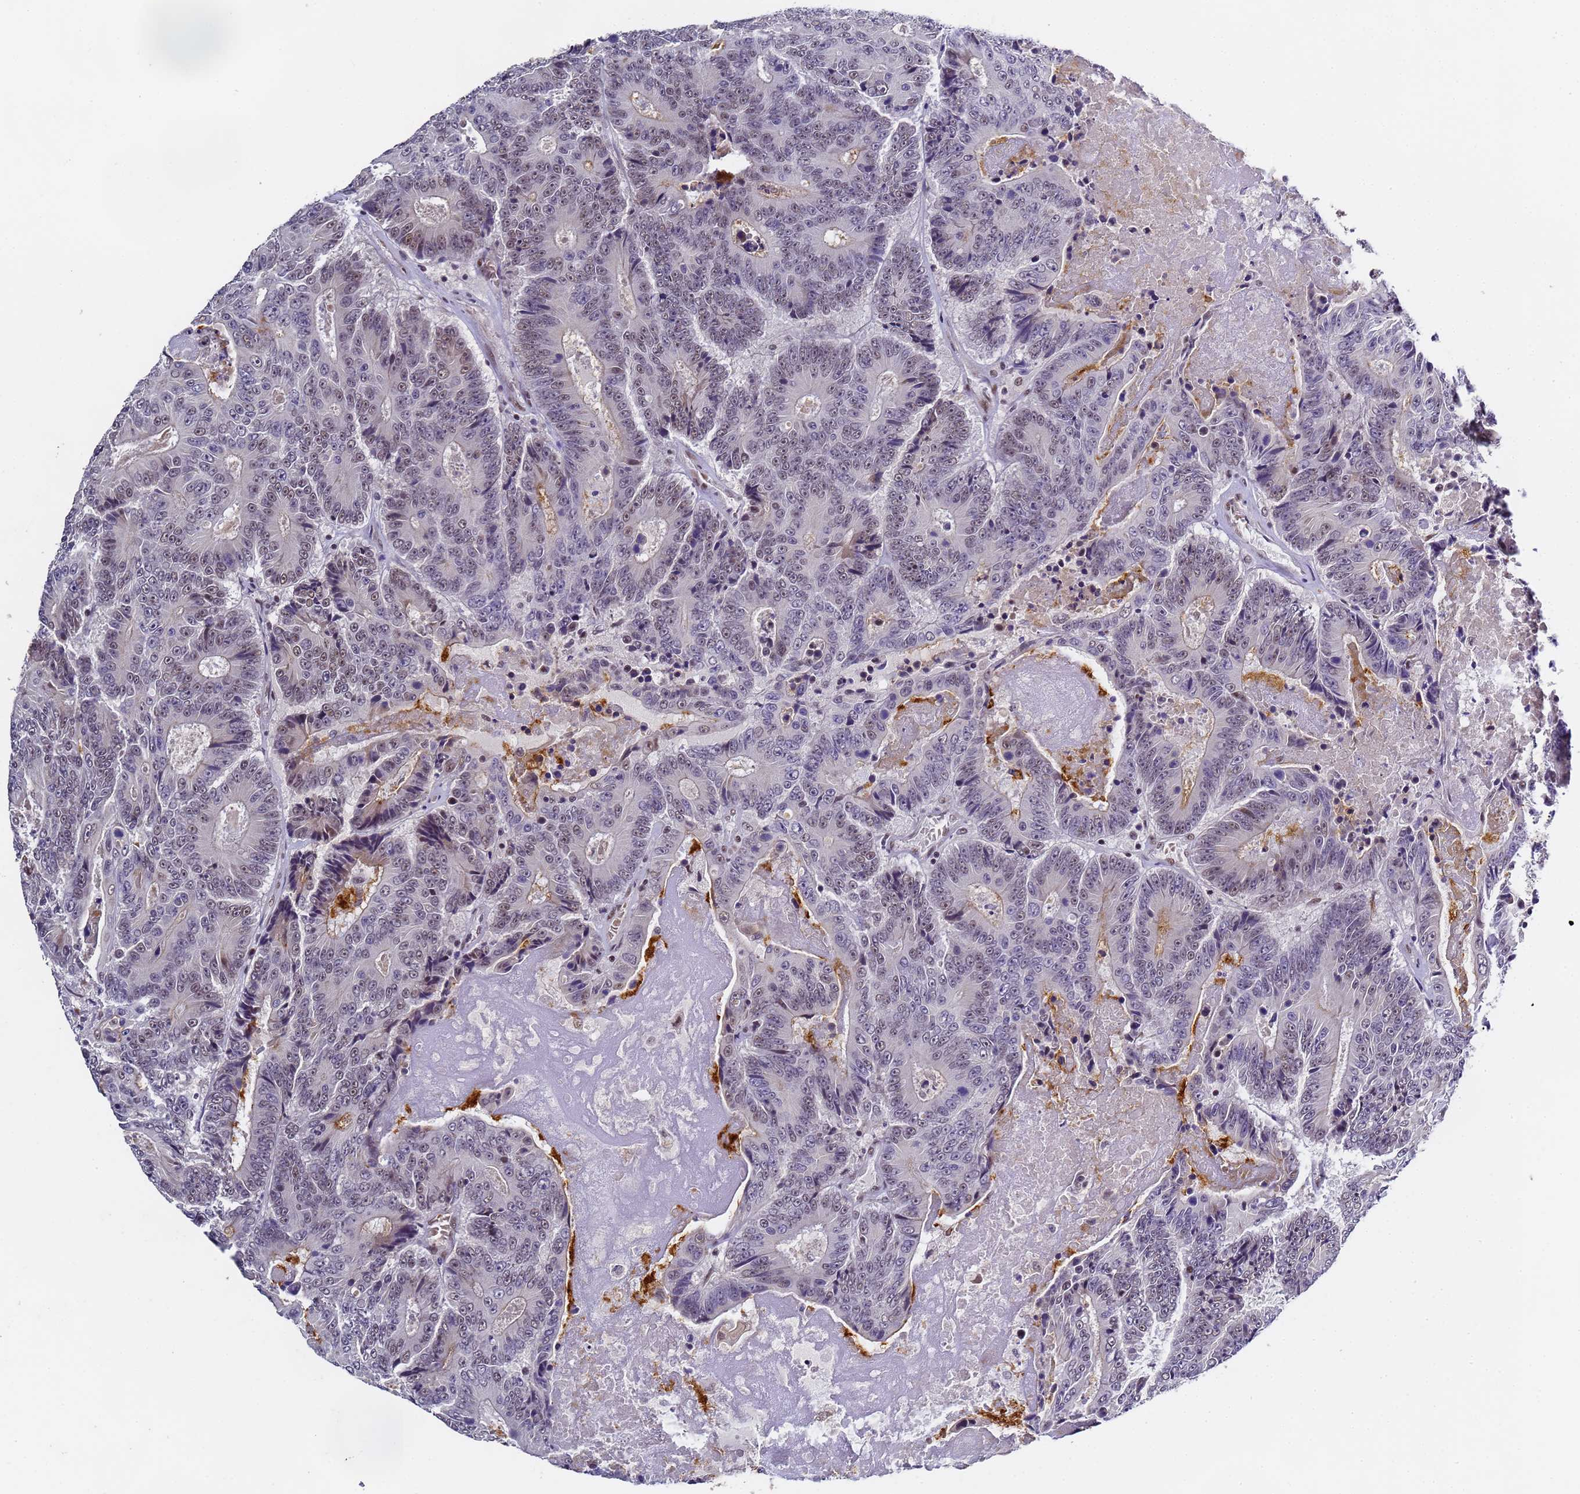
{"staining": {"intensity": "negative", "quantity": "none", "location": "none"}, "tissue": "colorectal cancer", "cell_type": "Tumor cells", "image_type": "cancer", "snomed": [{"axis": "morphology", "description": "Adenocarcinoma, NOS"}, {"axis": "topography", "description": "Colon"}], "caption": "A histopathology image of human colorectal cancer is negative for staining in tumor cells.", "gene": "FNBP4", "patient": {"sex": "male", "age": 83}}